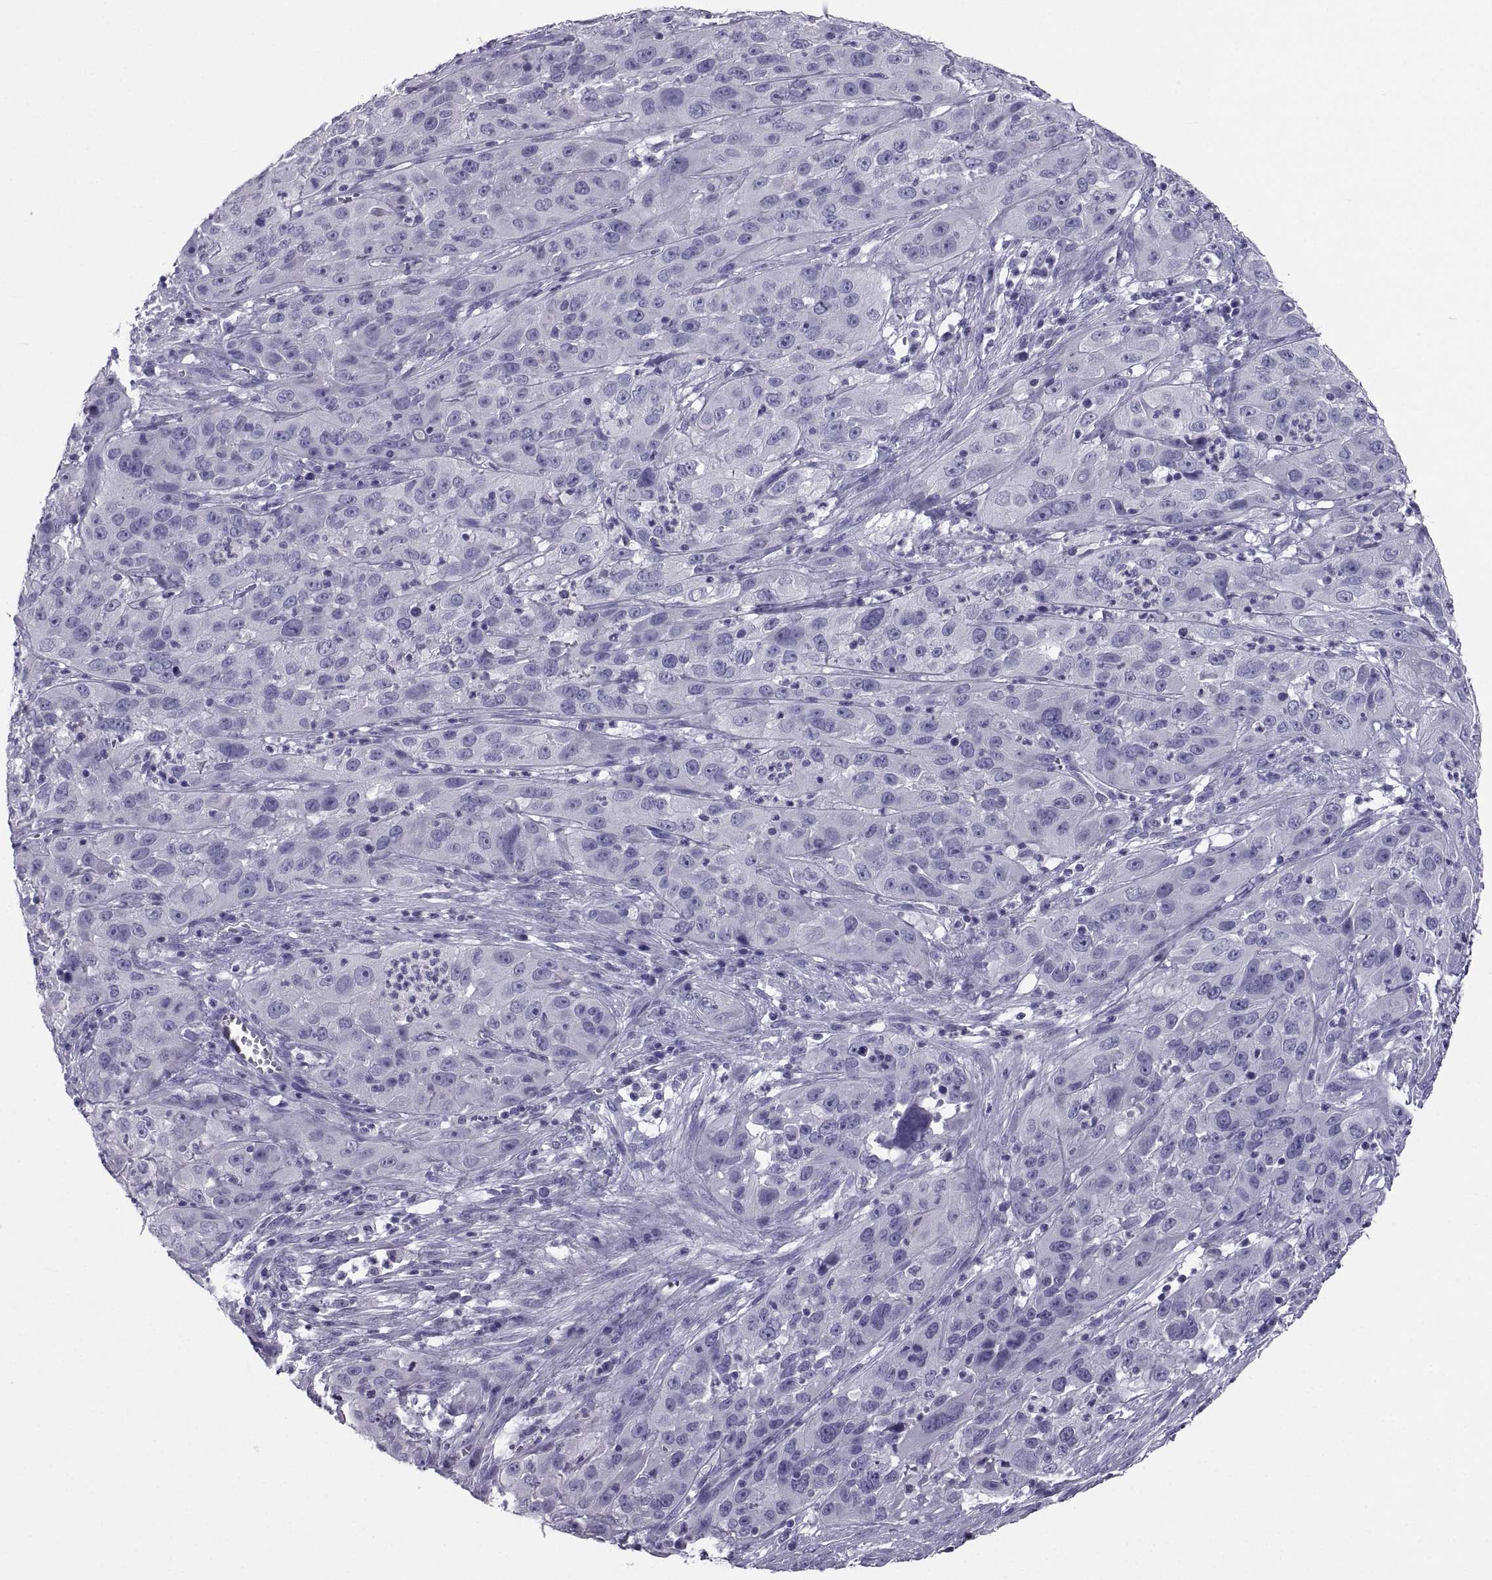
{"staining": {"intensity": "negative", "quantity": "none", "location": "none"}, "tissue": "cervical cancer", "cell_type": "Tumor cells", "image_type": "cancer", "snomed": [{"axis": "morphology", "description": "Squamous cell carcinoma, NOS"}, {"axis": "topography", "description": "Cervix"}], "caption": "Immunohistochemistry image of neoplastic tissue: human cervical squamous cell carcinoma stained with DAB demonstrates no significant protein expression in tumor cells.", "gene": "PCSK1N", "patient": {"sex": "female", "age": 32}}